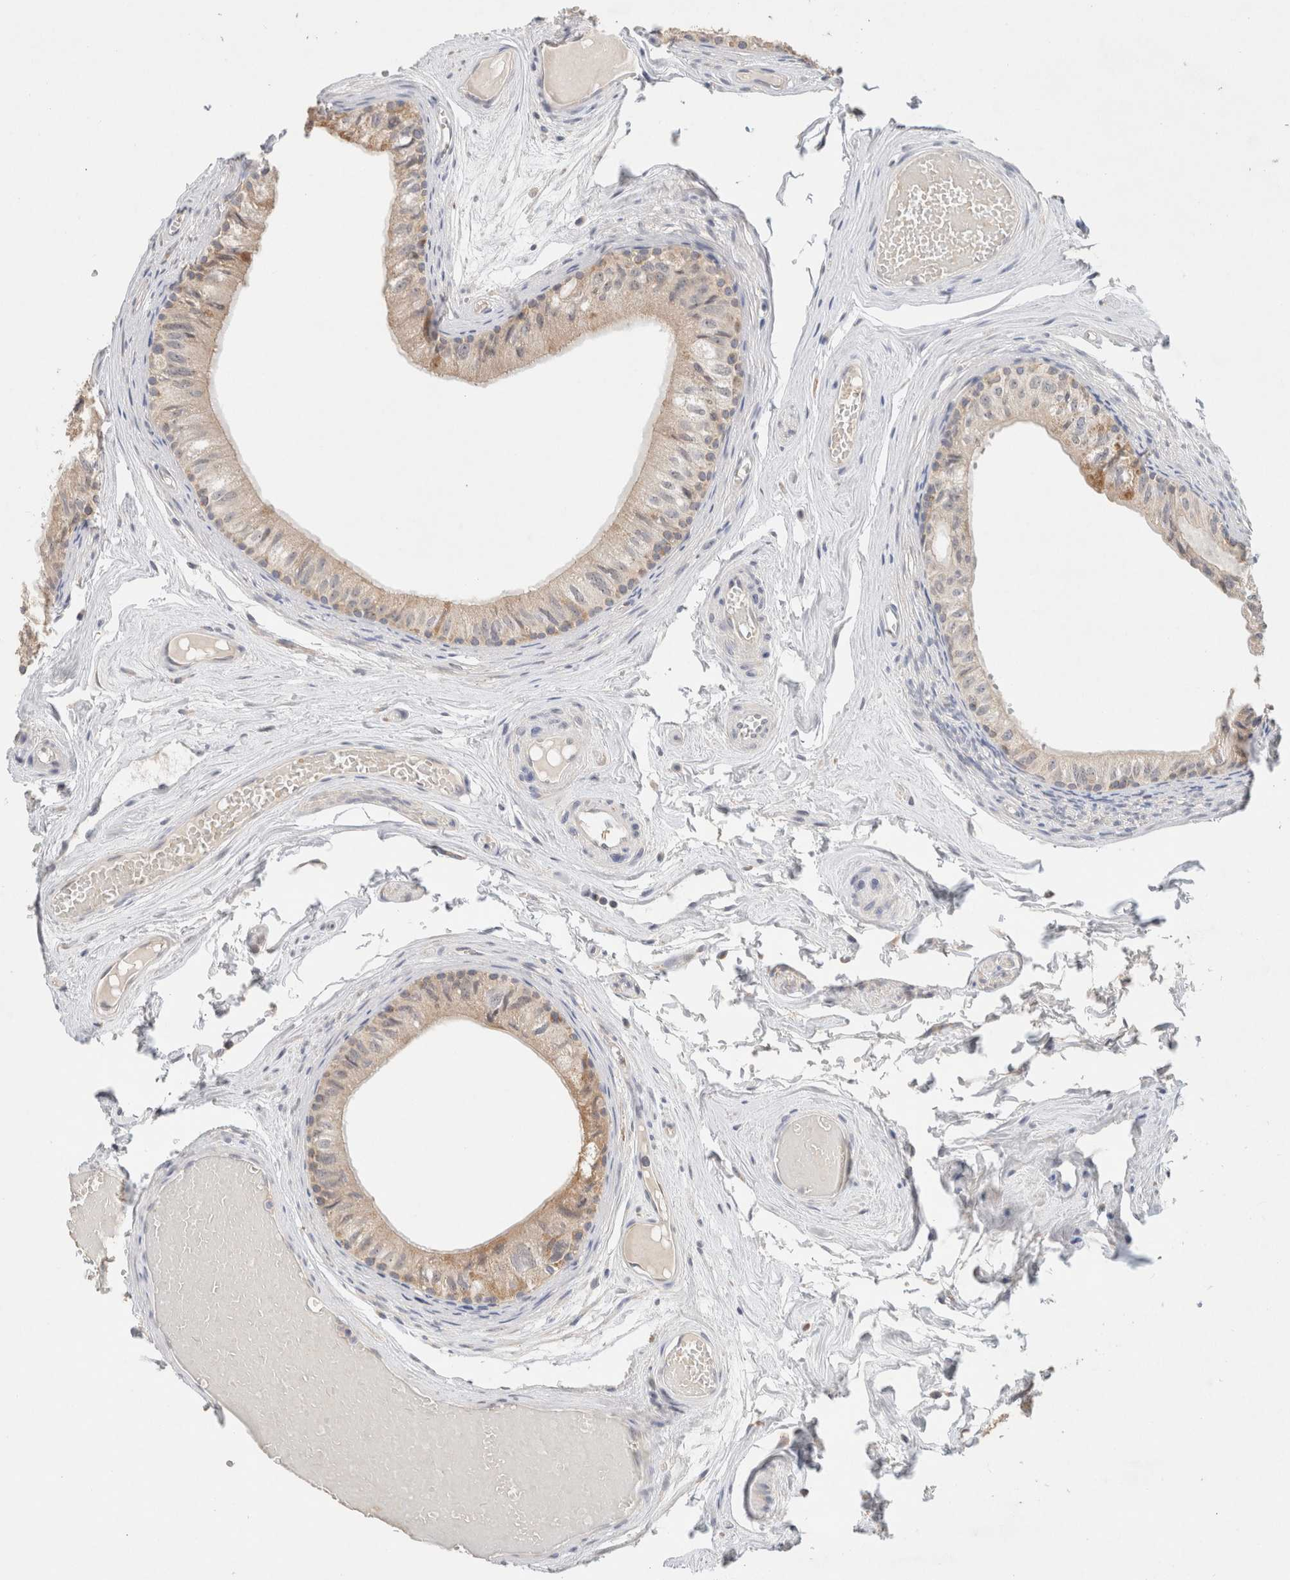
{"staining": {"intensity": "weak", "quantity": ">75%", "location": "cytoplasmic/membranous"}, "tissue": "epididymis", "cell_type": "Glandular cells", "image_type": "normal", "snomed": [{"axis": "morphology", "description": "Normal tissue, NOS"}, {"axis": "topography", "description": "Epididymis"}], "caption": "Protein staining of normal epididymis exhibits weak cytoplasmic/membranous staining in approximately >75% of glandular cells.", "gene": "CA13", "patient": {"sex": "male", "age": 79}}